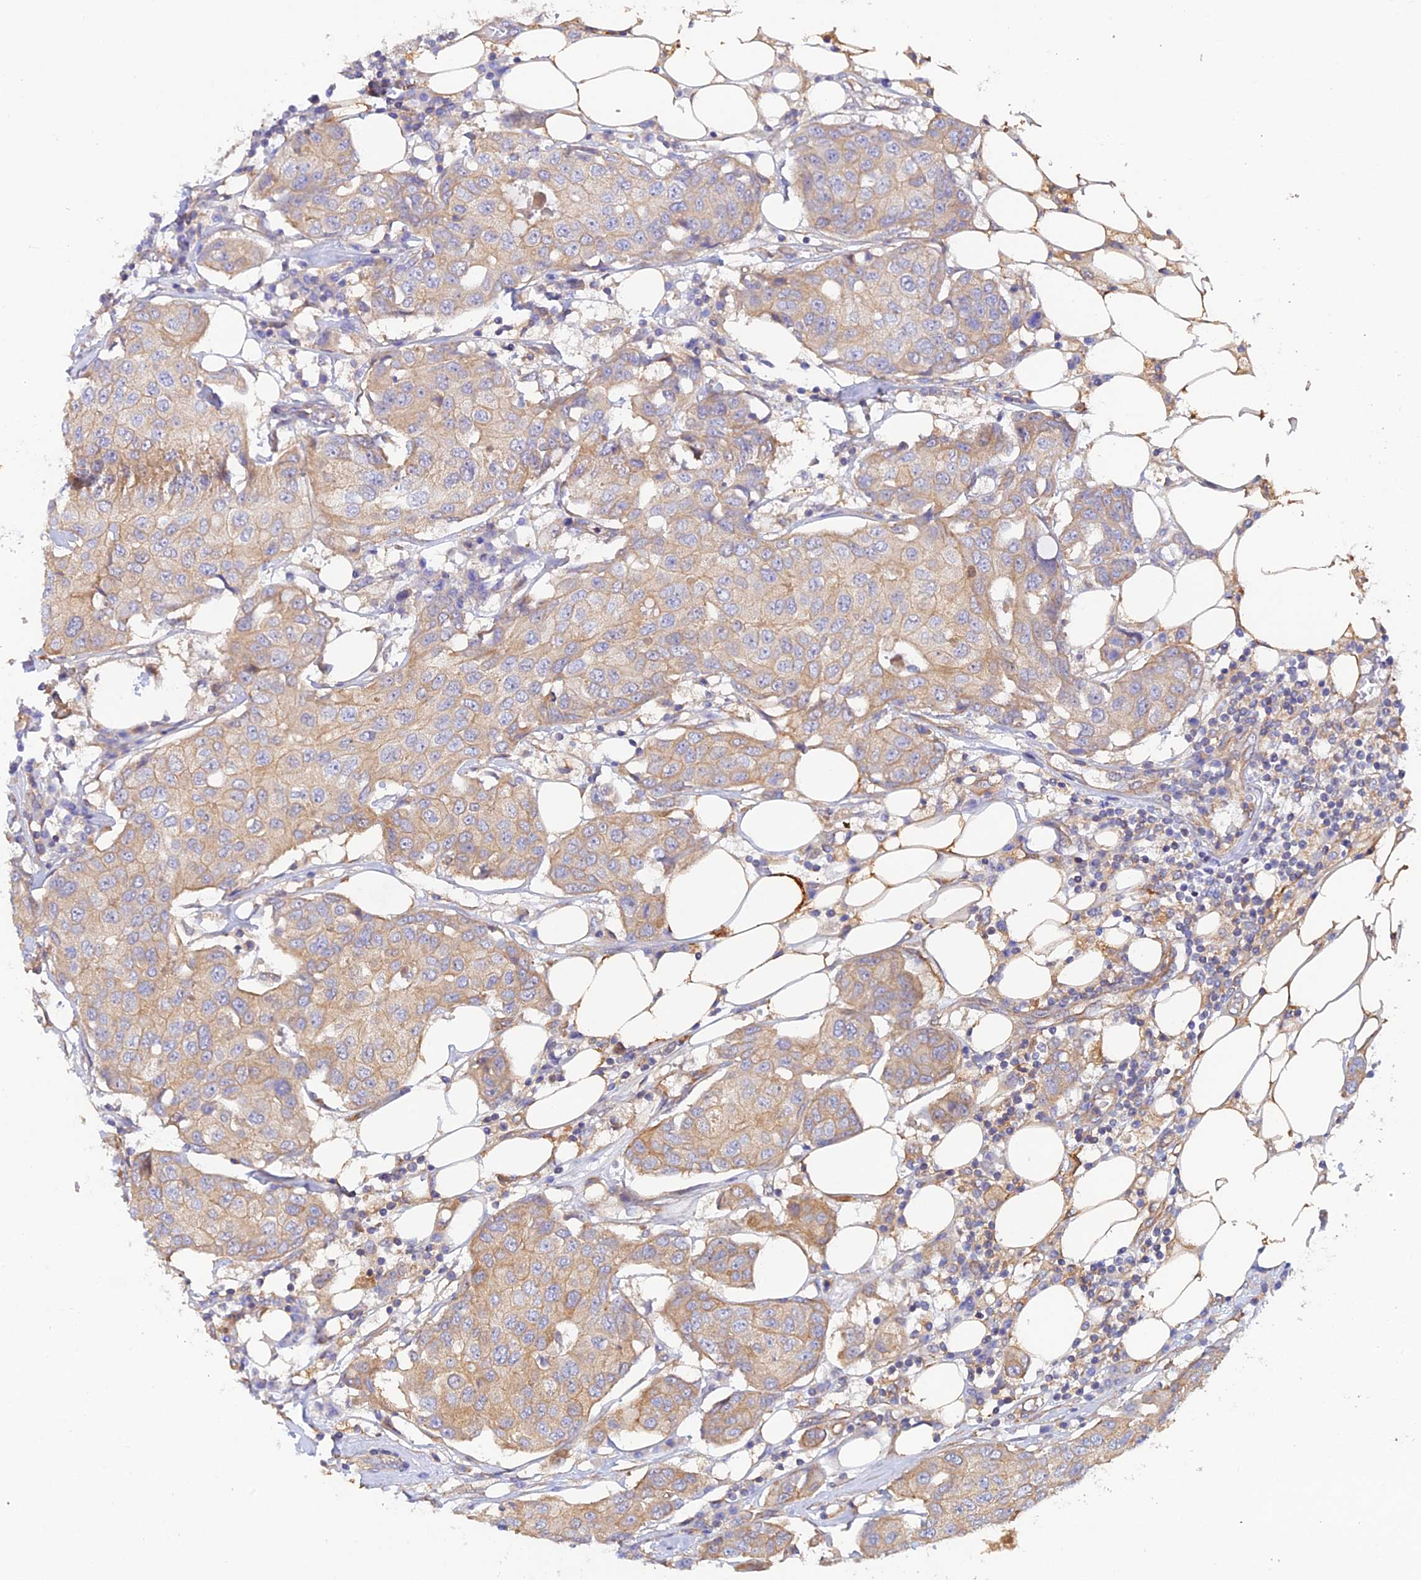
{"staining": {"intensity": "weak", "quantity": "25%-75%", "location": "cytoplasmic/membranous"}, "tissue": "breast cancer", "cell_type": "Tumor cells", "image_type": "cancer", "snomed": [{"axis": "morphology", "description": "Duct carcinoma"}, {"axis": "topography", "description": "Breast"}], "caption": "Approximately 25%-75% of tumor cells in human invasive ductal carcinoma (breast) display weak cytoplasmic/membranous protein staining as visualized by brown immunohistochemical staining.", "gene": "MYO9A", "patient": {"sex": "female", "age": 80}}